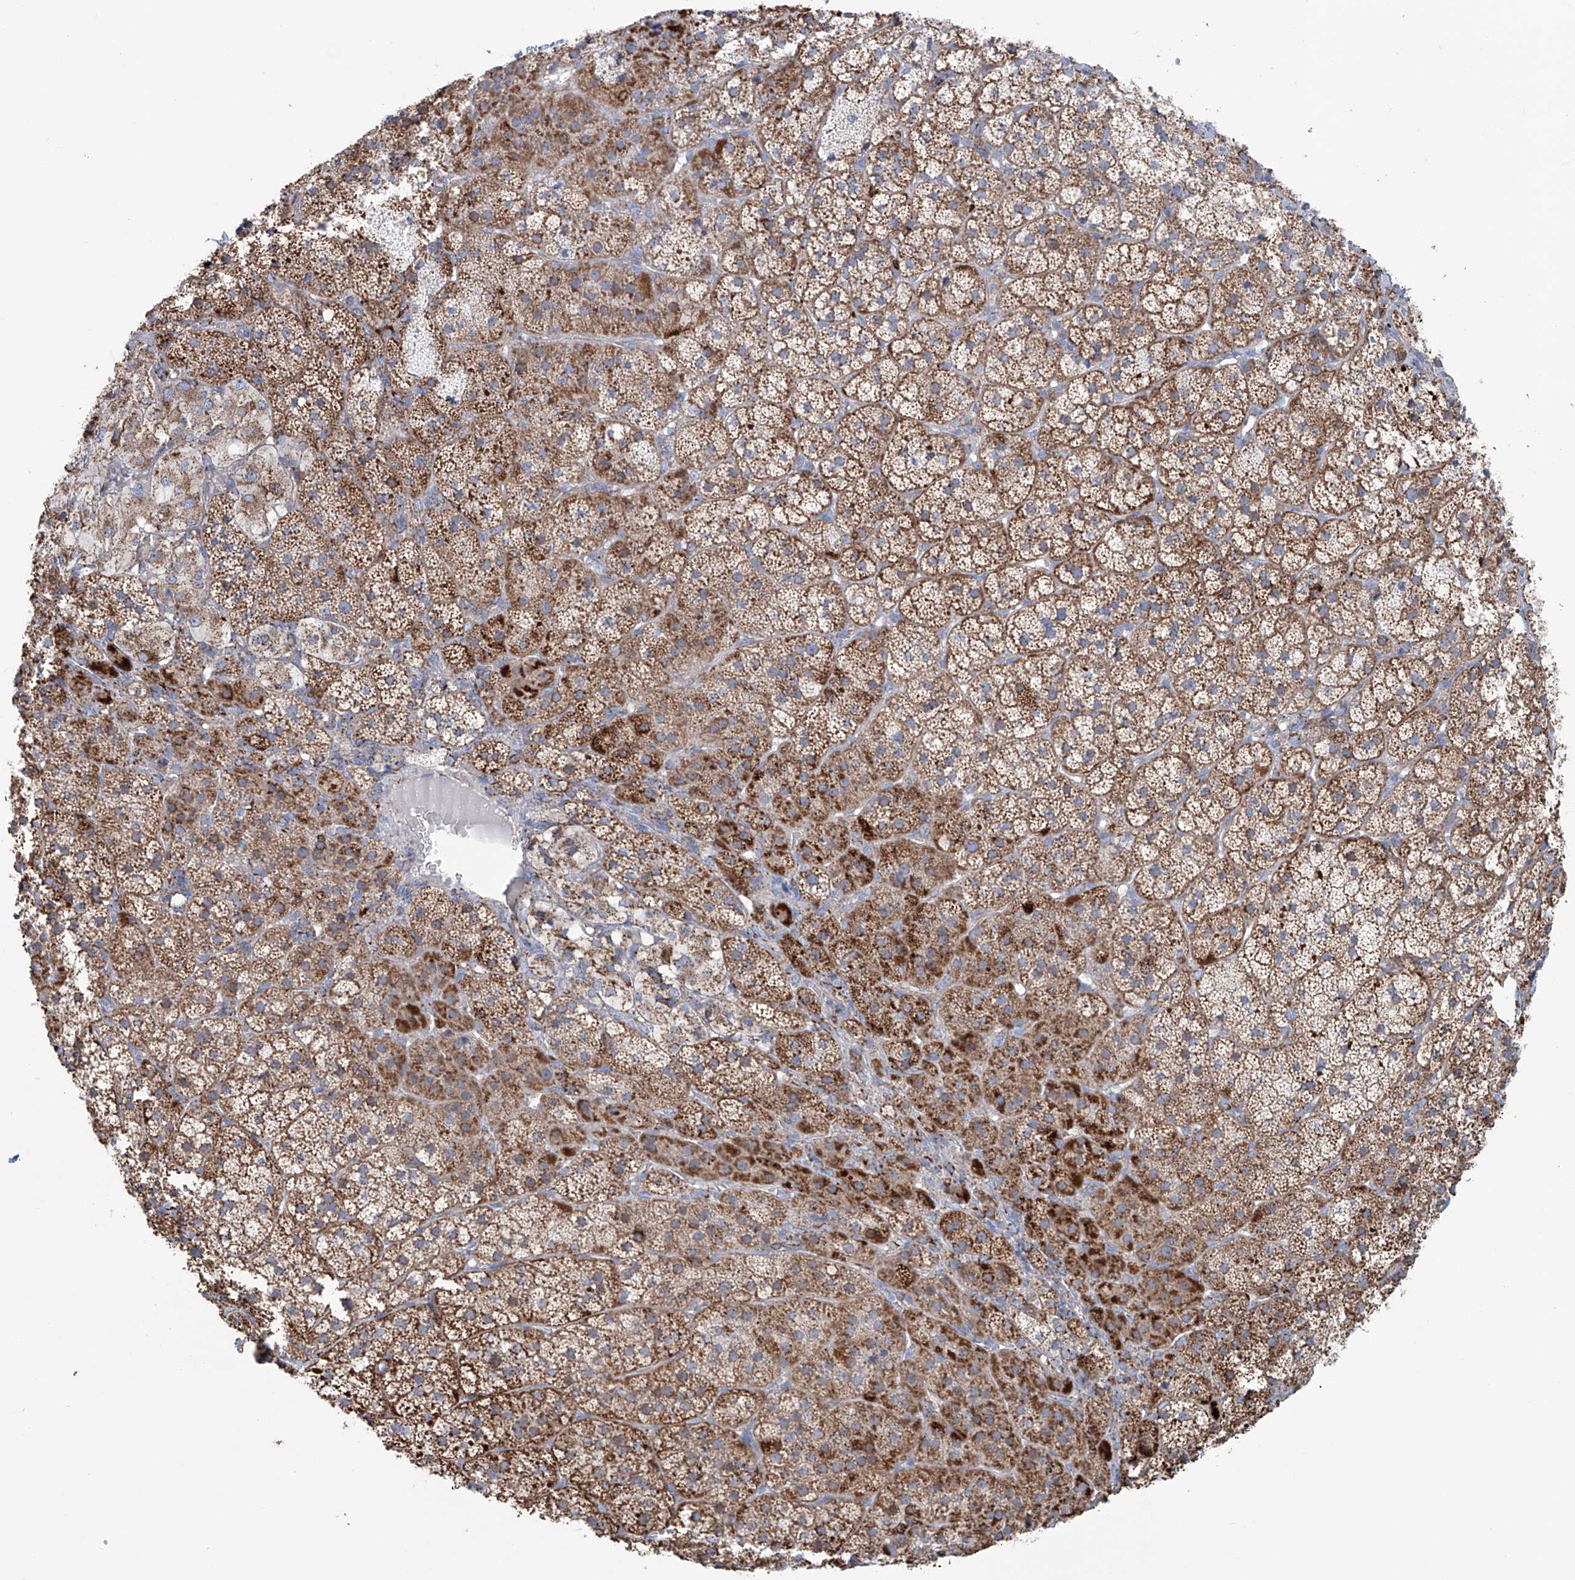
{"staining": {"intensity": "moderate", "quantity": ">75%", "location": "cytoplasmic/membranous"}, "tissue": "adrenal gland", "cell_type": "Glandular cells", "image_type": "normal", "snomed": [{"axis": "morphology", "description": "Normal tissue, NOS"}, {"axis": "topography", "description": "Adrenal gland"}], "caption": "Protein staining of normal adrenal gland shows moderate cytoplasmic/membranous staining in about >75% of glandular cells.", "gene": "ALDH6A1", "patient": {"sex": "female", "age": 44}}